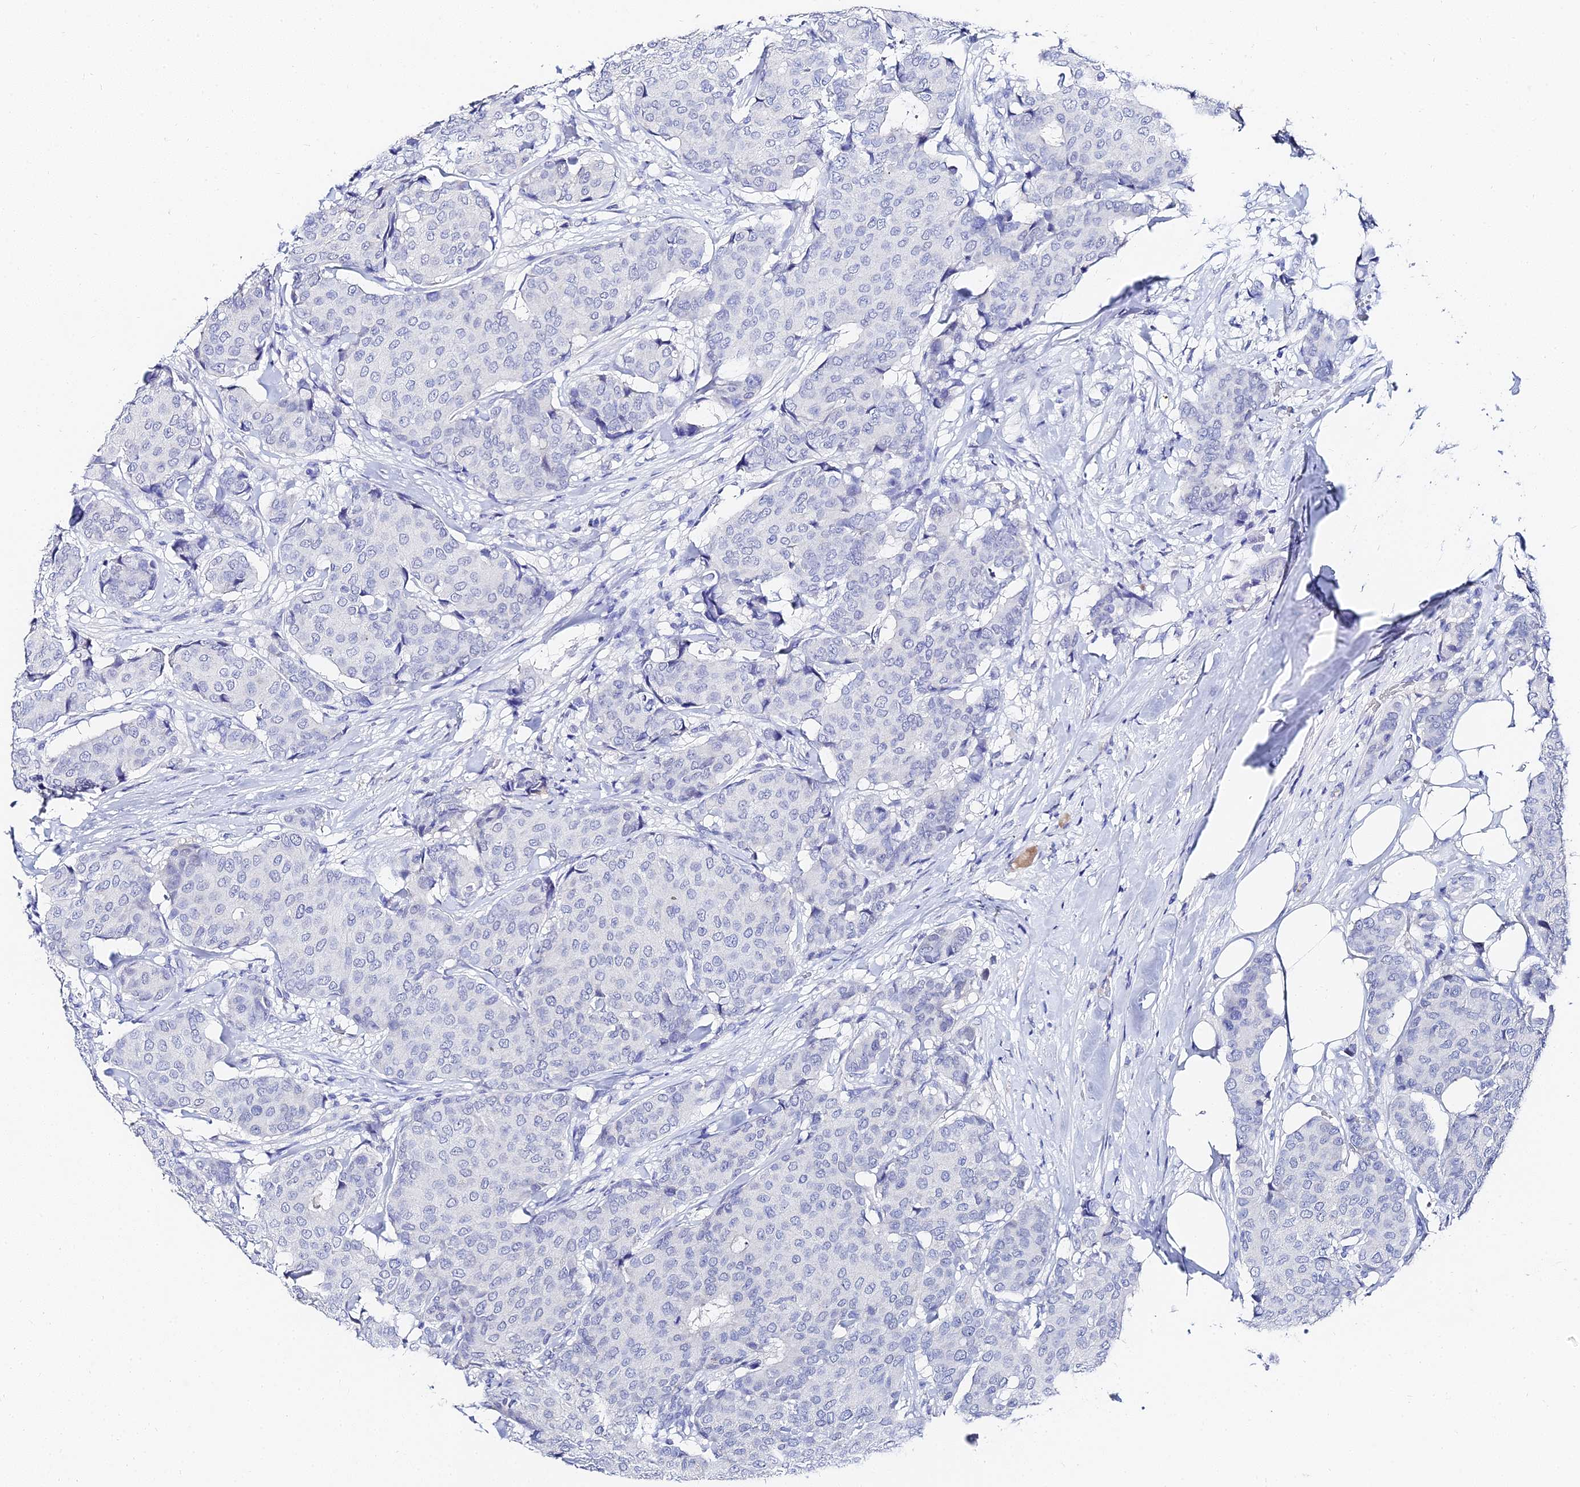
{"staining": {"intensity": "negative", "quantity": "none", "location": "none"}, "tissue": "breast cancer", "cell_type": "Tumor cells", "image_type": "cancer", "snomed": [{"axis": "morphology", "description": "Duct carcinoma"}, {"axis": "topography", "description": "Breast"}], "caption": "An immunohistochemistry image of breast cancer (infiltrating ductal carcinoma) is shown. There is no staining in tumor cells of breast cancer (infiltrating ductal carcinoma).", "gene": "KRT17", "patient": {"sex": "female", "age": 75}}